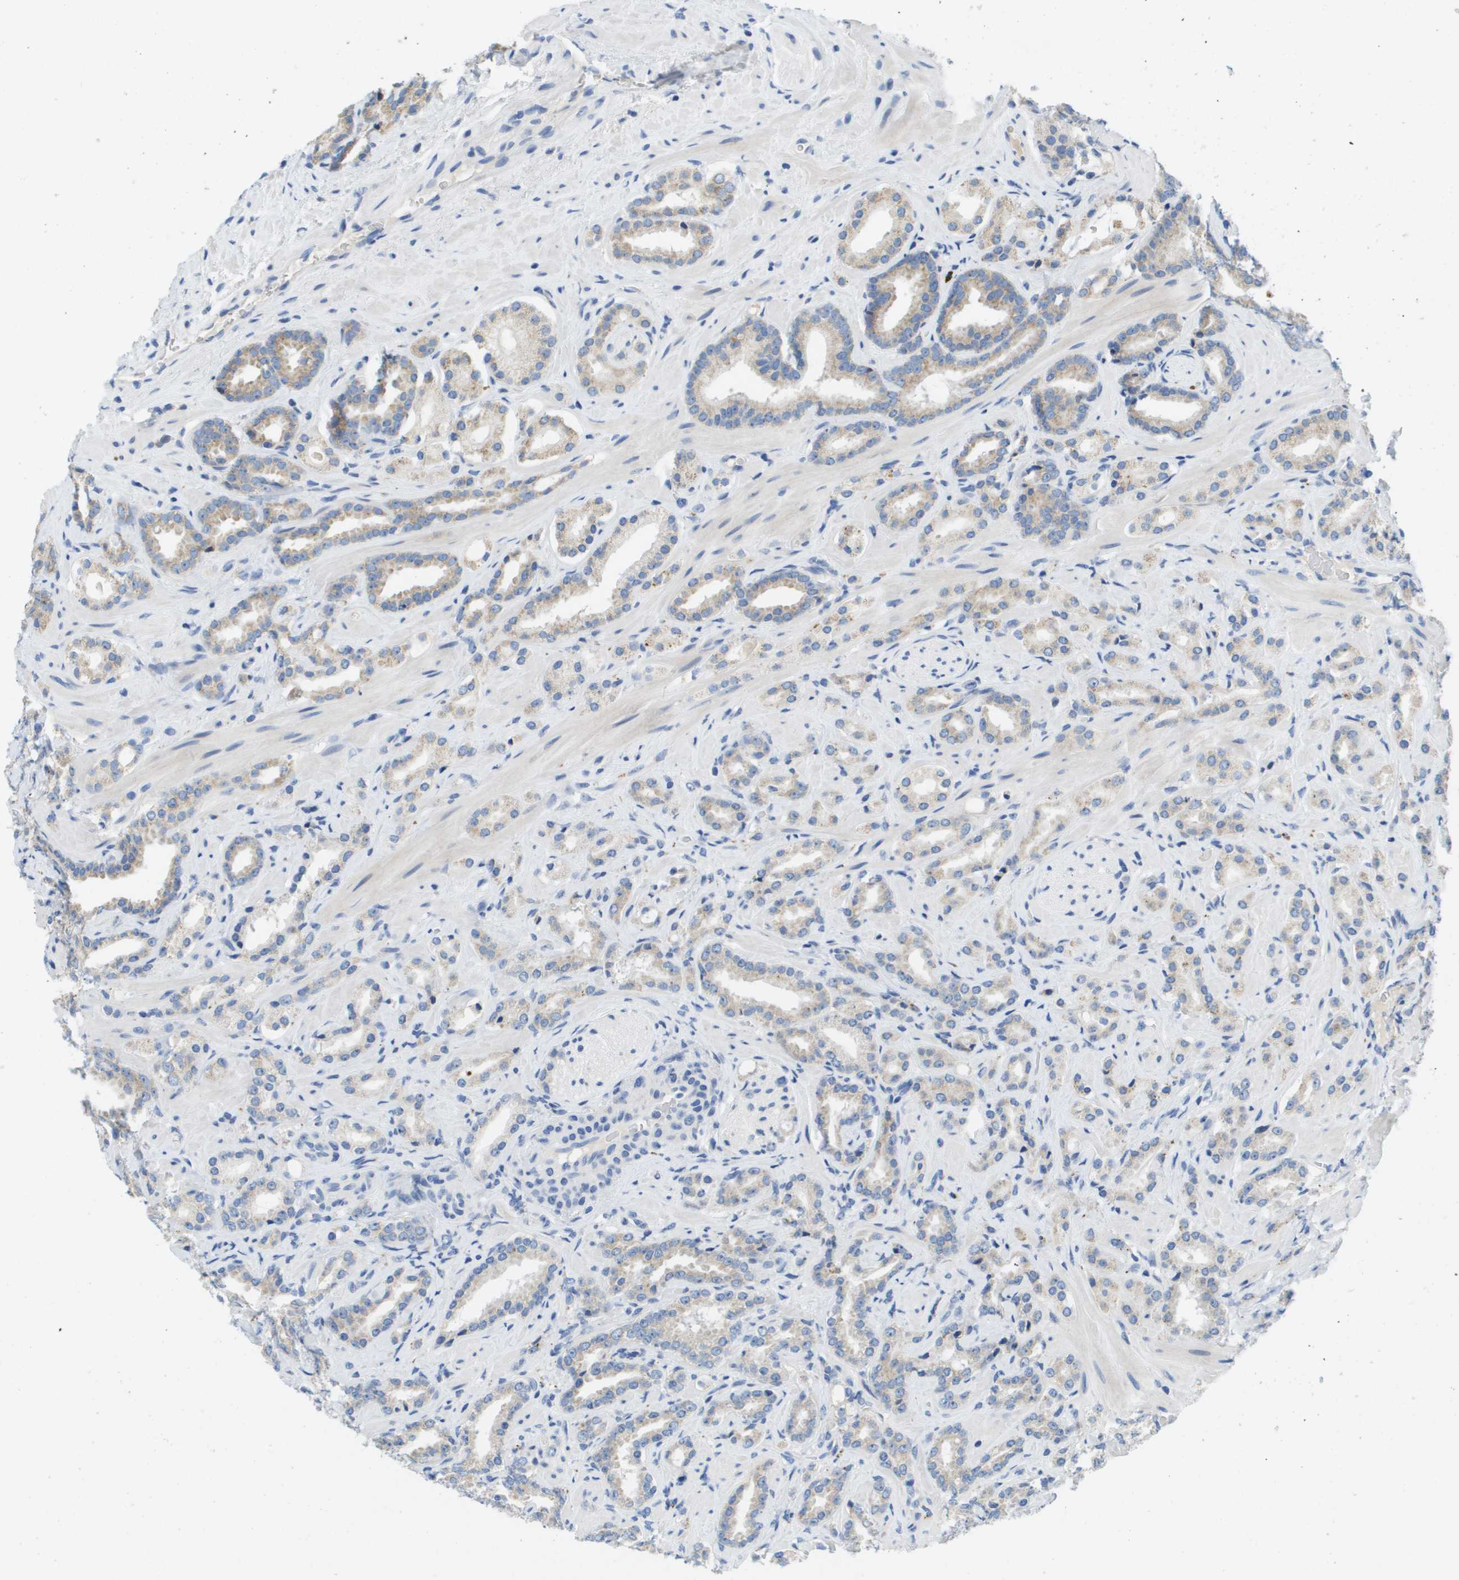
{"staining": {"intensity": "weak", "quantity": "<25%", "location": "cytoplasmic/membranous"}, "tissue": "prostate cancer", "cell_type": "Tumor cells", "image_type": "cancer", "snomed": [{"axis": "morphology", "description": "Adenocarcinoma, High grade"}, {"axis": "topography", "description": "Prostate"}], "caption": "This is an immunohistochemistry (IHC) histopathology image of human high-grade adenocarcinoma (prostate). There is no expression in tumor cells.", "gene": "MS4A1", "patient": {"sex": "male", "age": 64}}